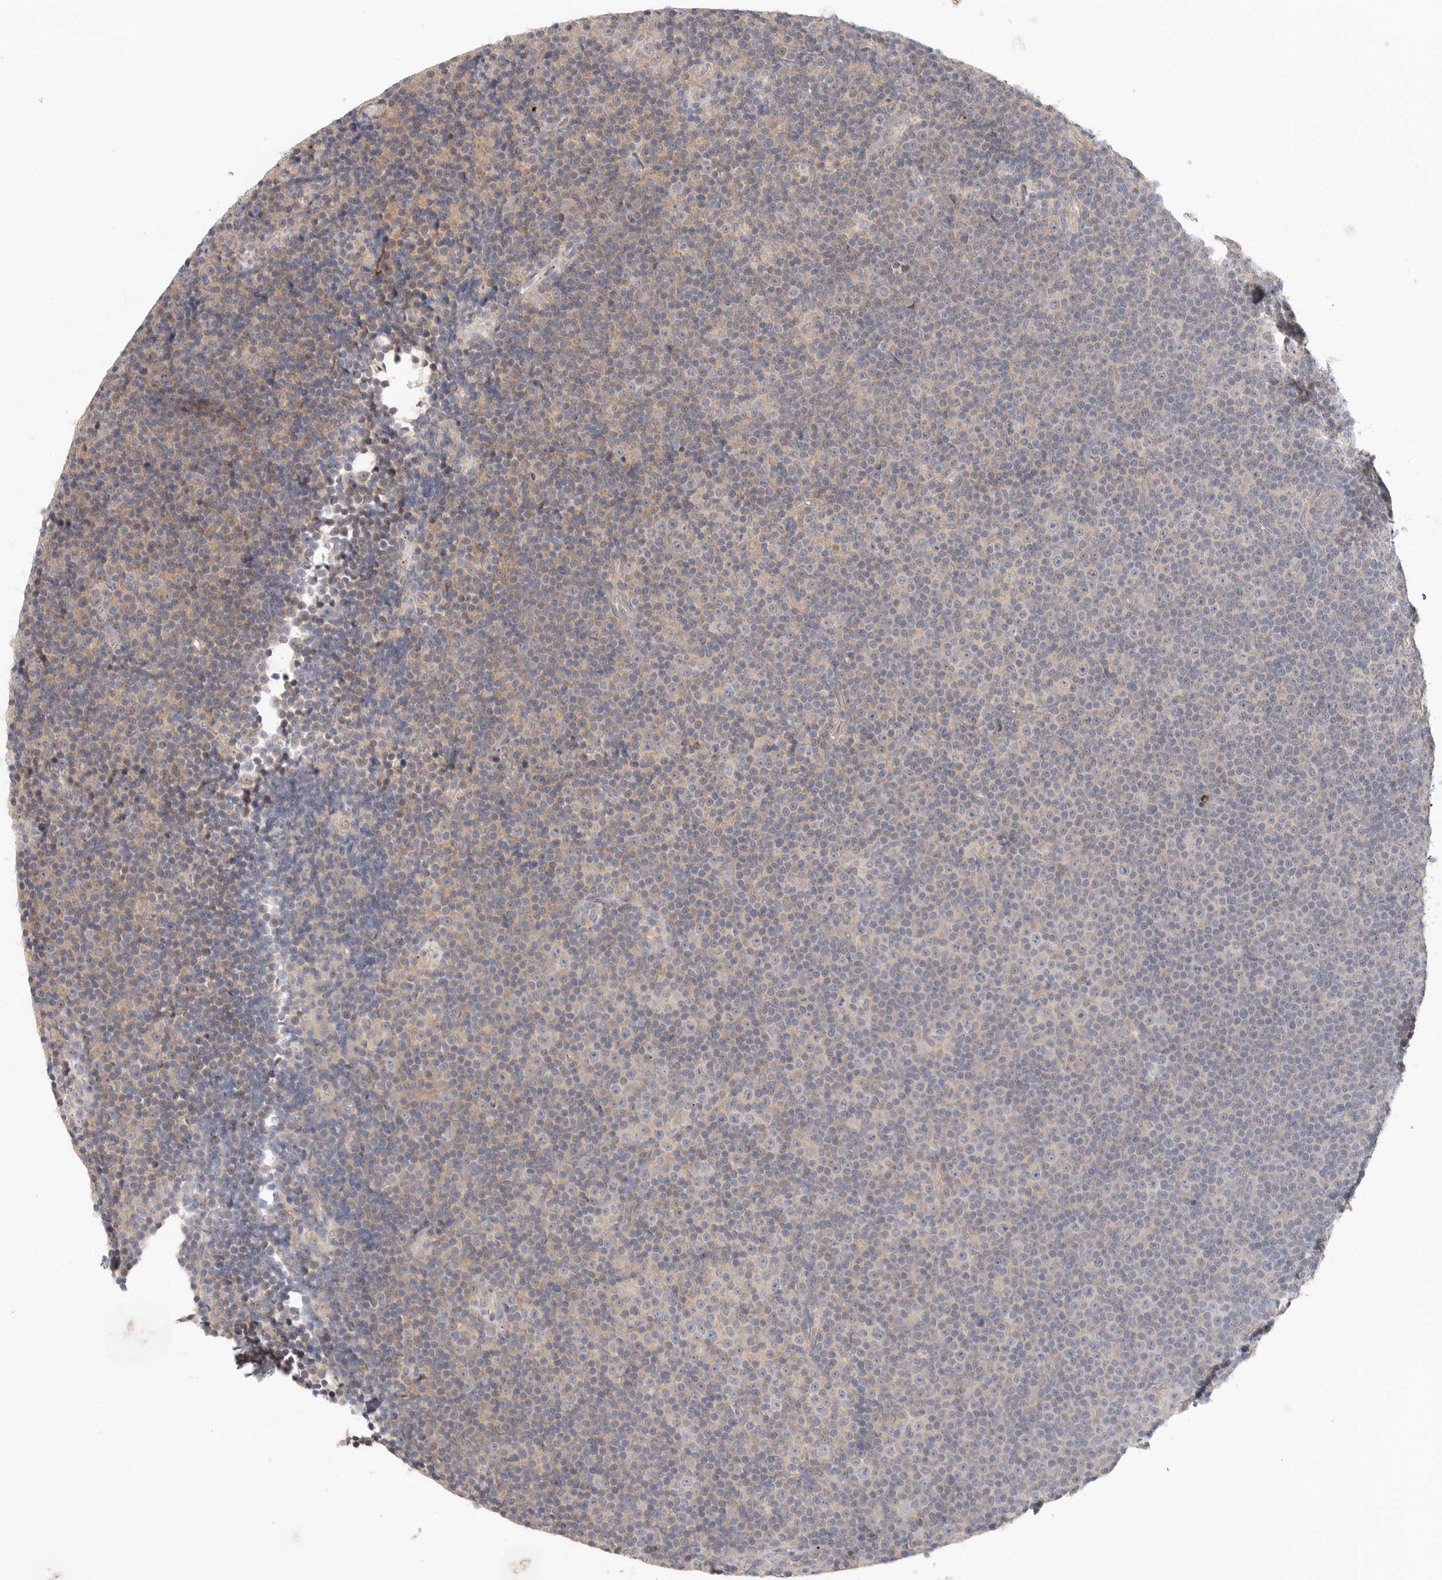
{"staining": {"intensity": "weak", "quantity": "25%-75%", "location": "cytoplasmic/membranous"}, "tissue": "lymphoma", "cell_type": "Tumor cells", "image_type": "cancer", "snomed": [{"axis": "morphology", "description": "Malignant lymphoma, non-Hodgkin's type, Low grade"}, {"axis": "topography", "description": "Lymph node"}], "caption": "High-power microscopy captured an immunohistochemistry histopathology image of lymphoma, revealing weak cytoplasmic/membranous staining in approximately 25%-75% of tumor cells. (DAB = brown stain, brightfield microscopy at high magnification).", "gene": "HDAC6", "patient": {"sex": "female", "age": 67}}